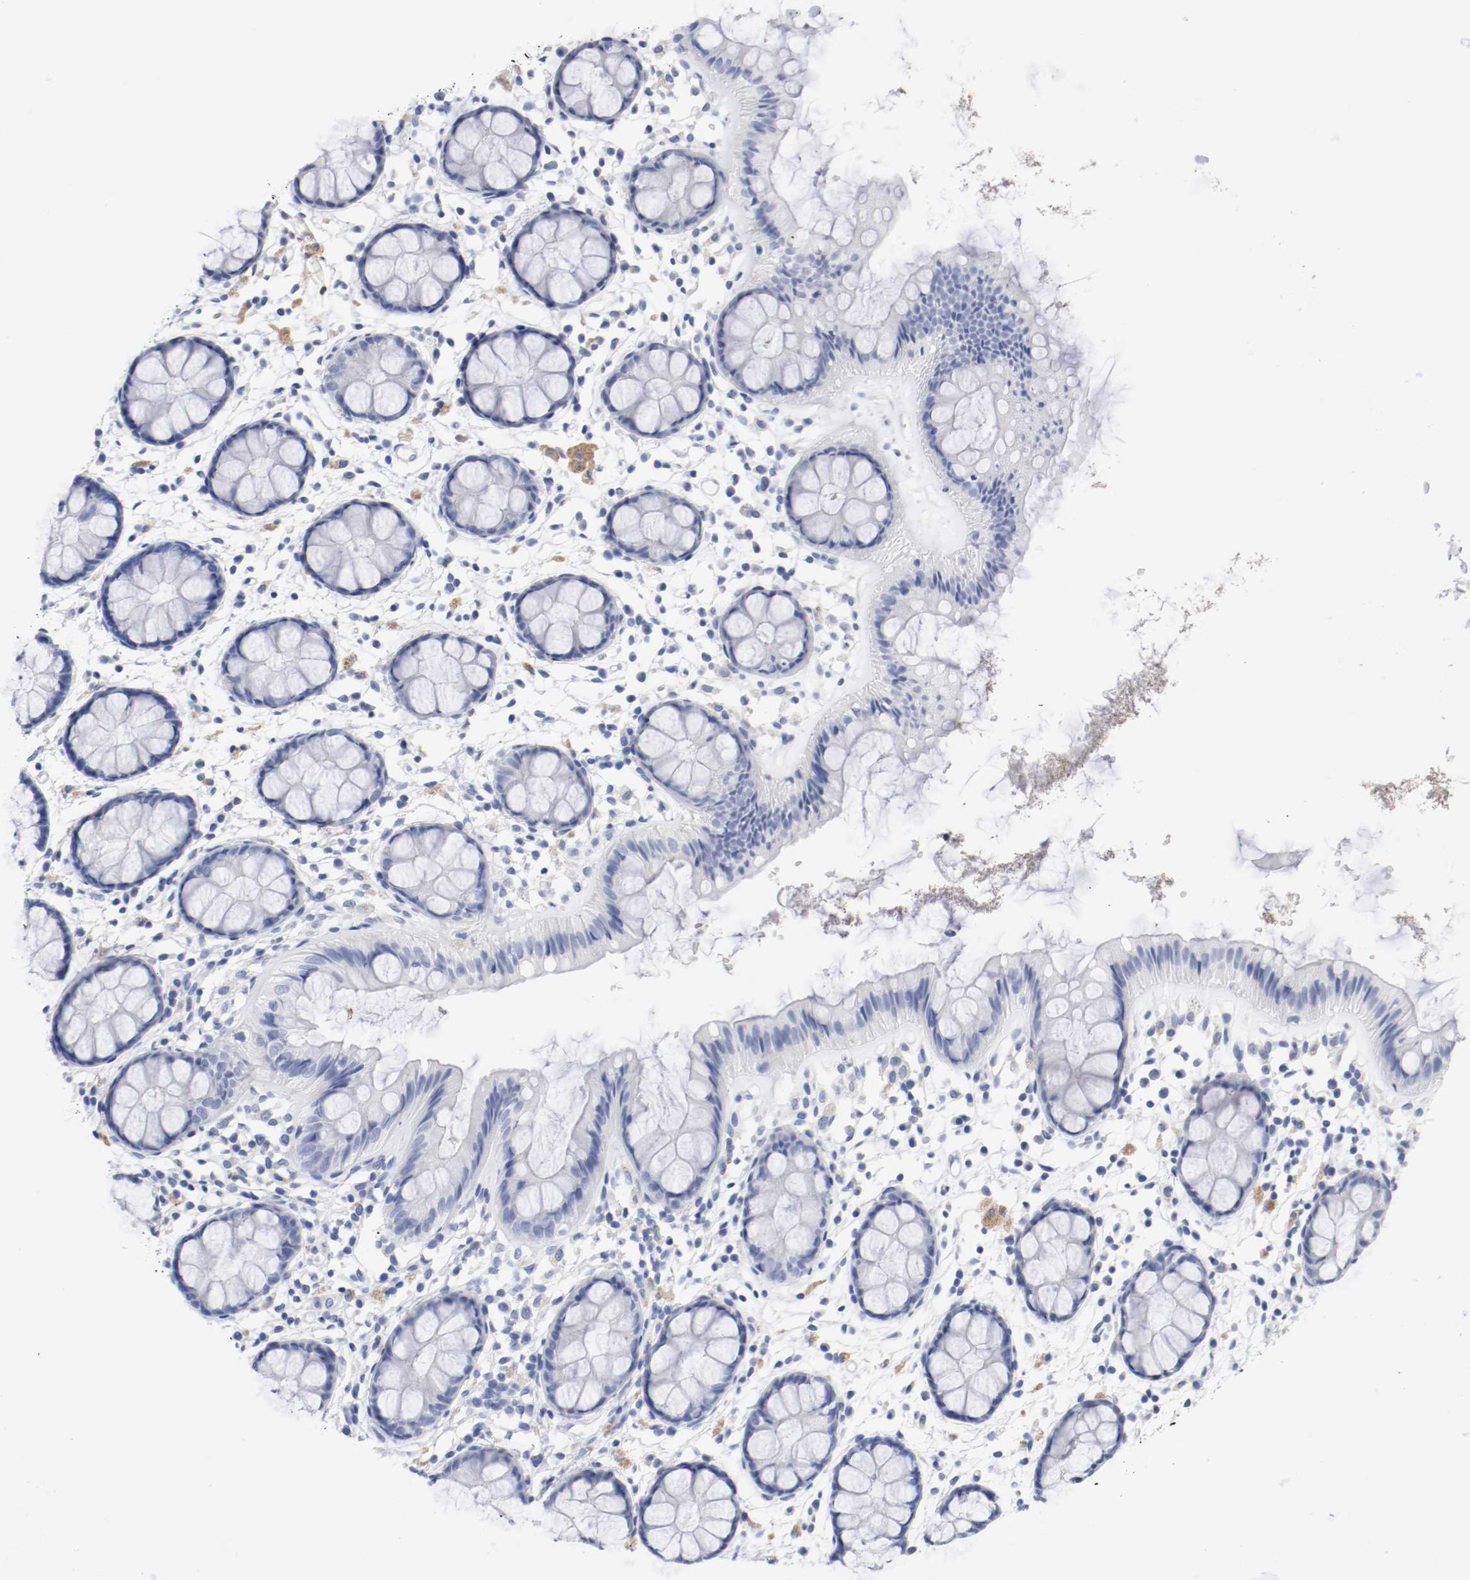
{"staining": {"intensity": "negative", "quantity": "none", "location": "none"}, "tissue": "rectum", "cell_type": "Glandular cells", "image_type": "normal", "snomed": [{"axis": "morphology", "description": "Normal tissue, NOS"}, {"axis": "topography", "description": "Rectum"}], "caption": "Immunohistochemistry histopathology image of unremarkable rectum stained for a protein (brown), which displays no staining in glandular cells. (DAB immunohistochemistry with hematoxylin counter stain).", "gene": "GAD1", "patient": {"sex": "female", "age": 66}}